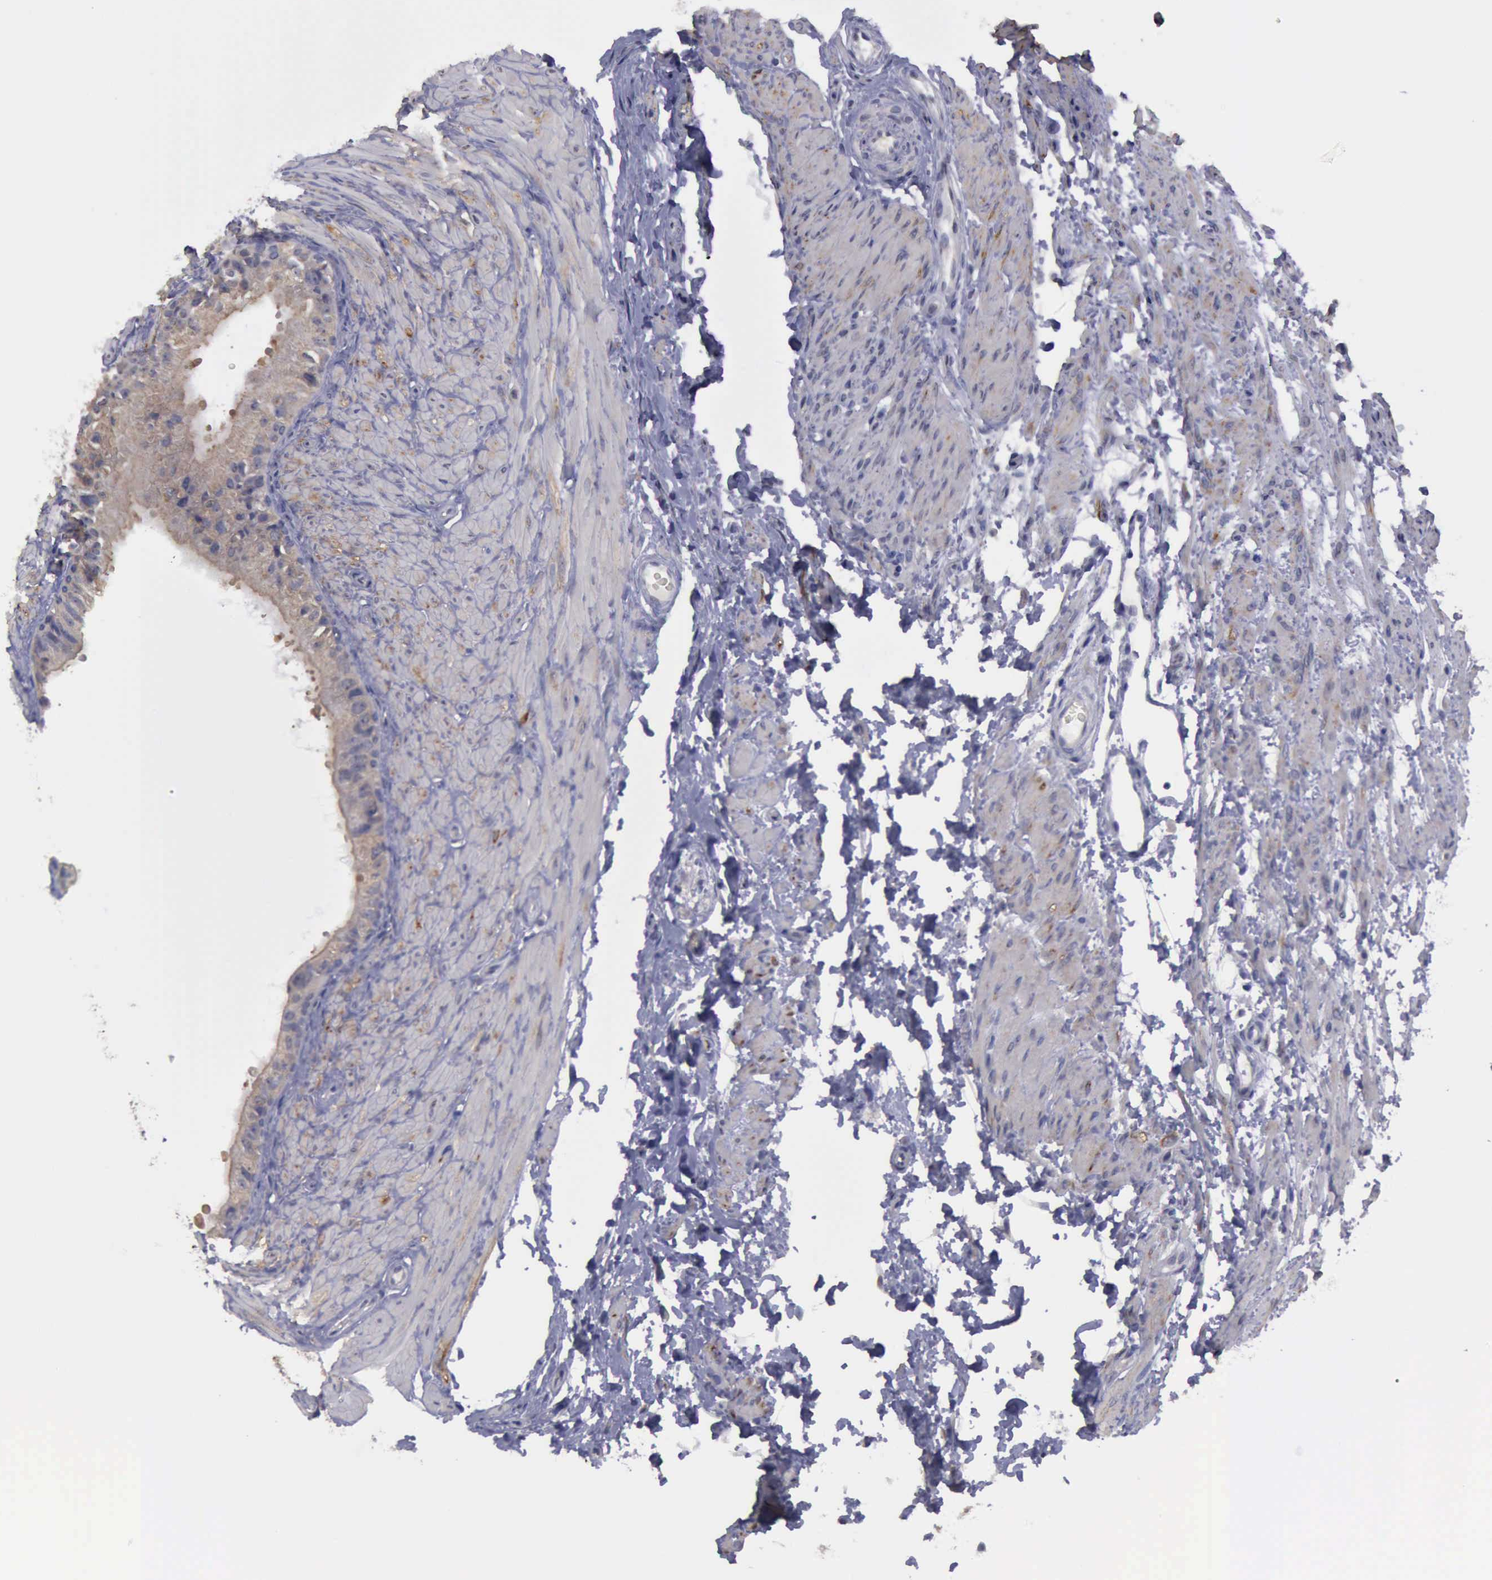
{"staining": {"intensity": "weak", "quantity": ">75%", "location": "cytoplasmic/membranous"}, "tissue": "epididymis", "cell_type": "Glandular cells", "image_type": "normal", "snomed": [{"axis": "morphology", "description": "Normal tissue, NOS"}, {"axis": "topography", "description": "Epididymis"}], "caption": "A brown stain shows weak cytoplasmic/membranous positivity of a protein in glandular cells of benign human epididymis. (DAB IHC, brown staining for protein, blue staining for nuclei).", "gene": "PHKA1", "patient": {"sex": "male", "age": 68}}